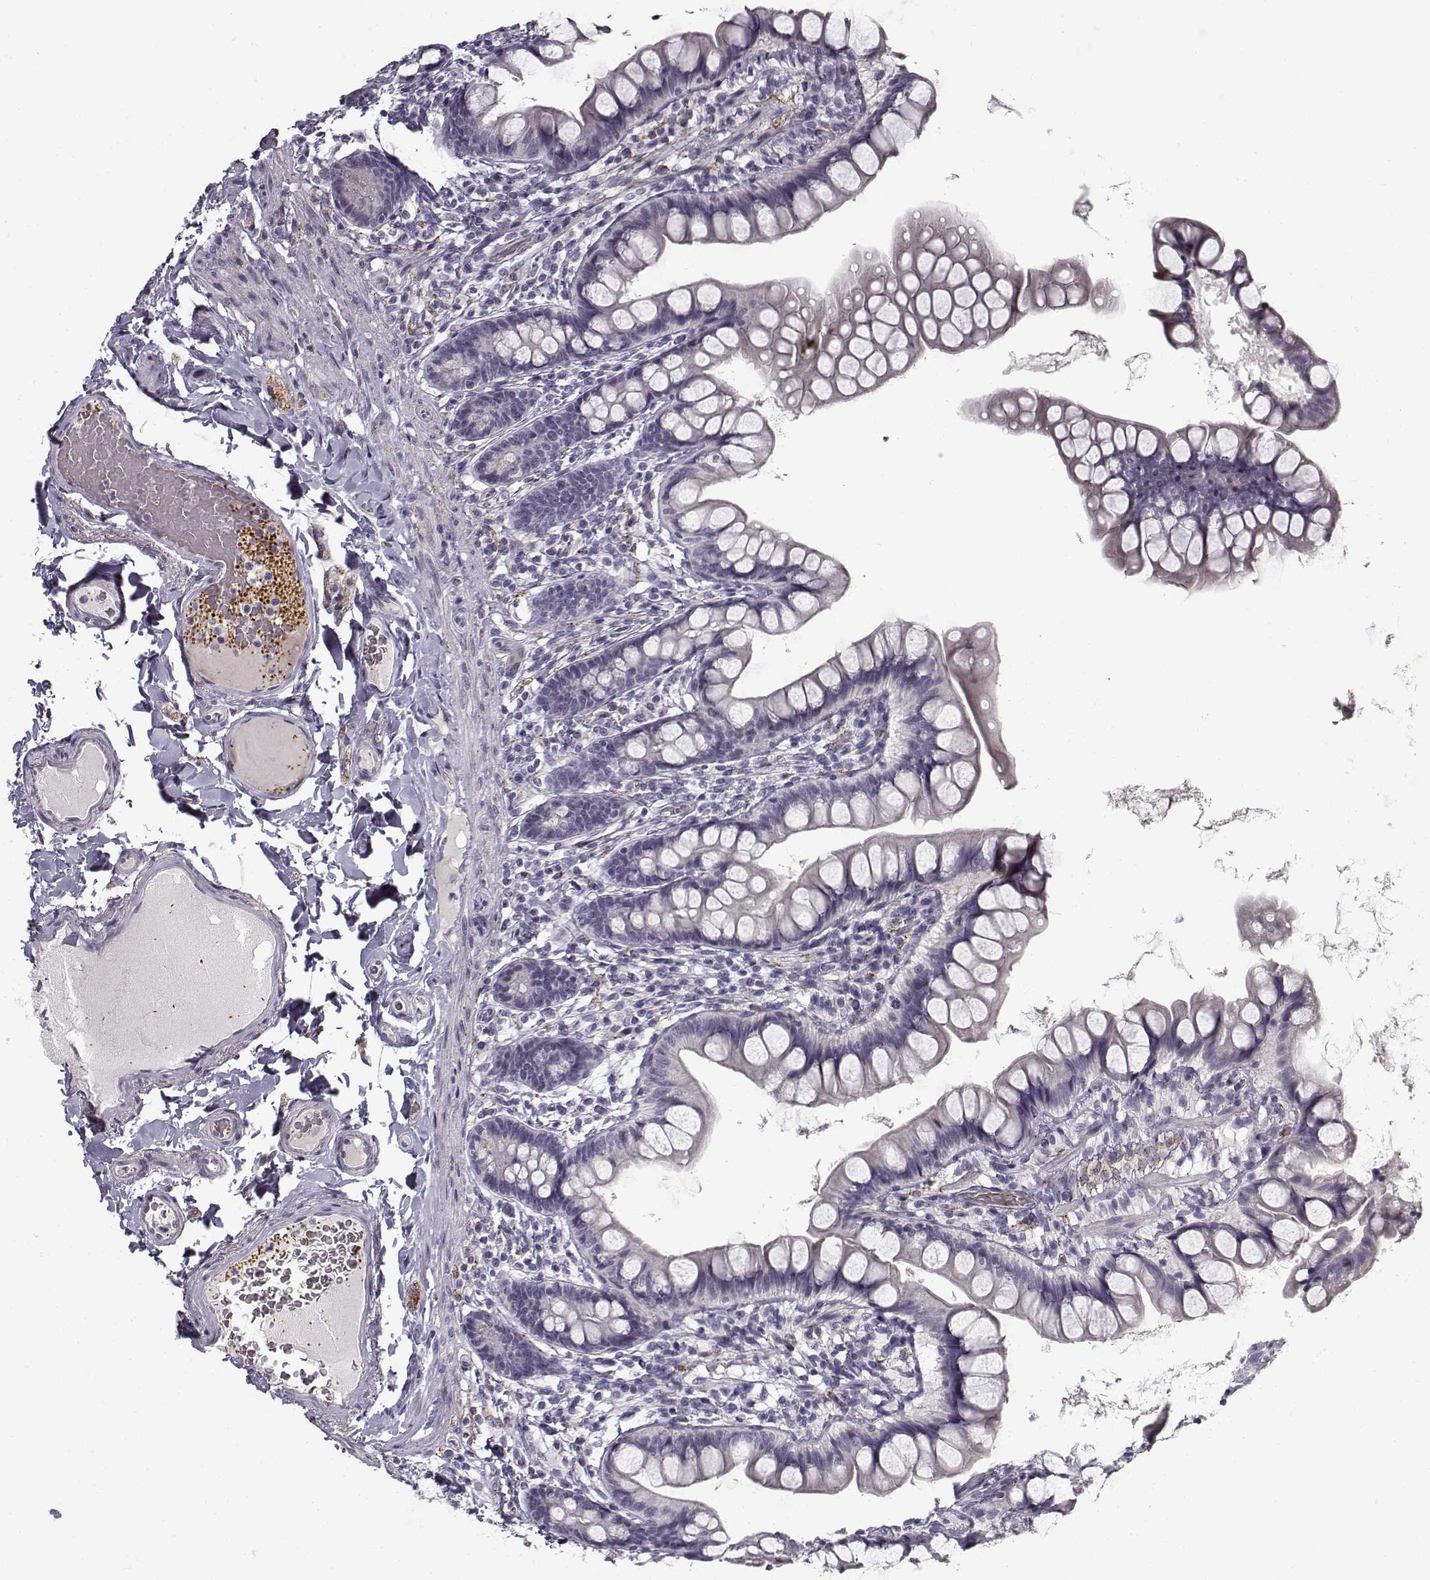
{"staining": {"intensity": "negative", "quantity": "none", "location": "none"}, "tissue": "small intestine", "cell_type": "Glandular cells", "image_type": "normal", "snomed": [{"axis": "morphology", "description": "Normal tissue, NOS"}, {"axis": "topography", "description": "Small intestine"}], "caption": "IHC micrograph of normal small intestine stained for a protein (brown), which displays no staining in glandular cells. (DAB (3,3'-diaminobenzidine) immunohistochemistry (IHC), high magnification).", "gene": "SNCA", "patient": {"sex": "male", "age": 70}}